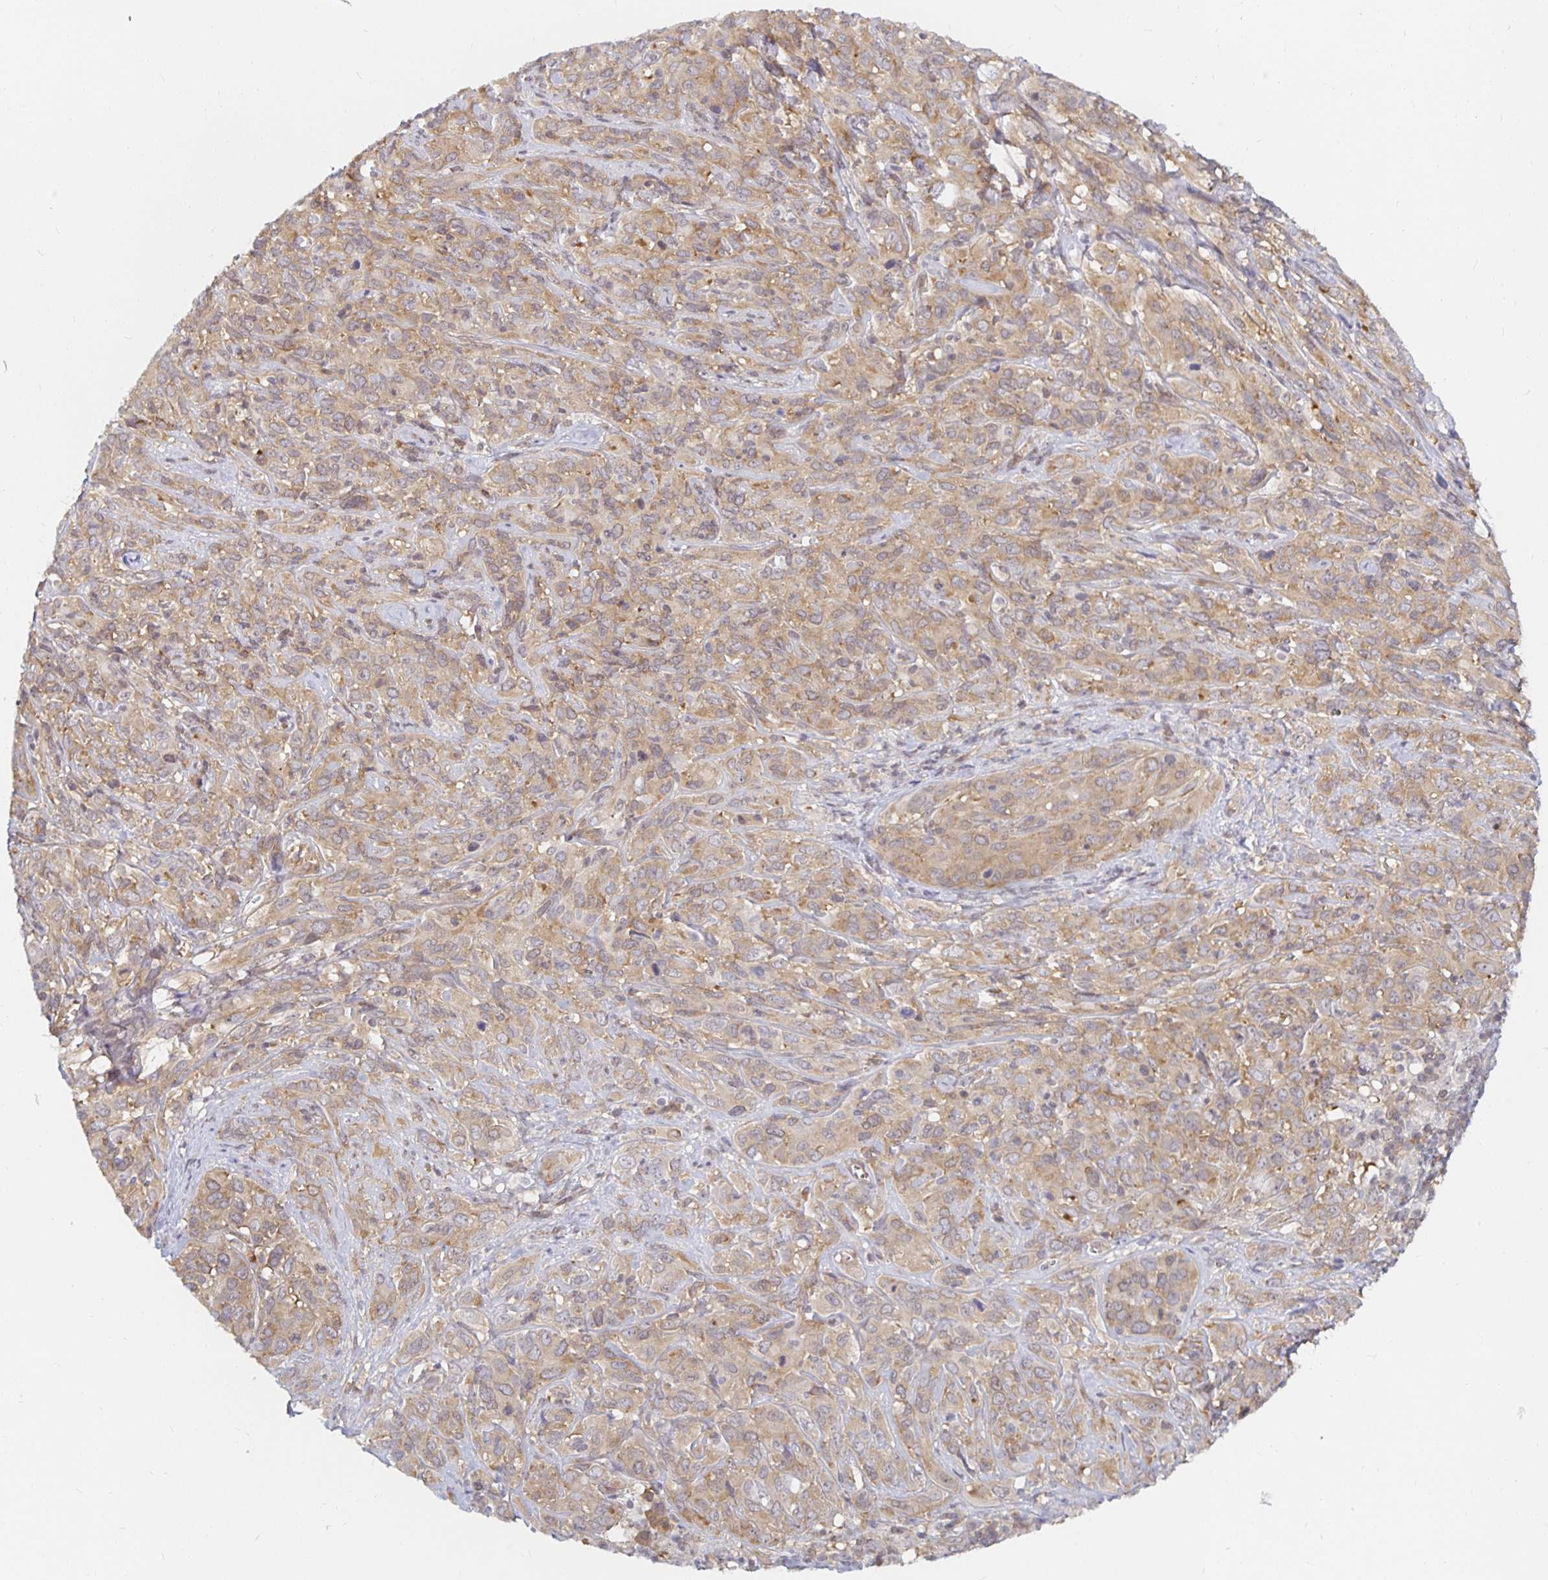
{"staining": {"intensity": "weak", "quantity": ">75%", "location": "cytoplasmic/membranous"}, "tissue": "cervical cancer", "cell_type": "Tumor cells", "image_type": "cancer", "snomed": [{"axis": "morphology", "description": "Normal tissue, NOS"}, {"axis": "morphology", "description": "Squamous cell carcinoma, NOS"}, {"axis": "topography", "description": "Cervix"}], "caption": "Cervical squamous cell carcinoma was stained to show a protein in brown. There is low levels of weak cytoplasmic/membranous staining in about >75% of tumor cells.", "gene": "PDAP1", "patient": {"sex": "female", "age": 51}}